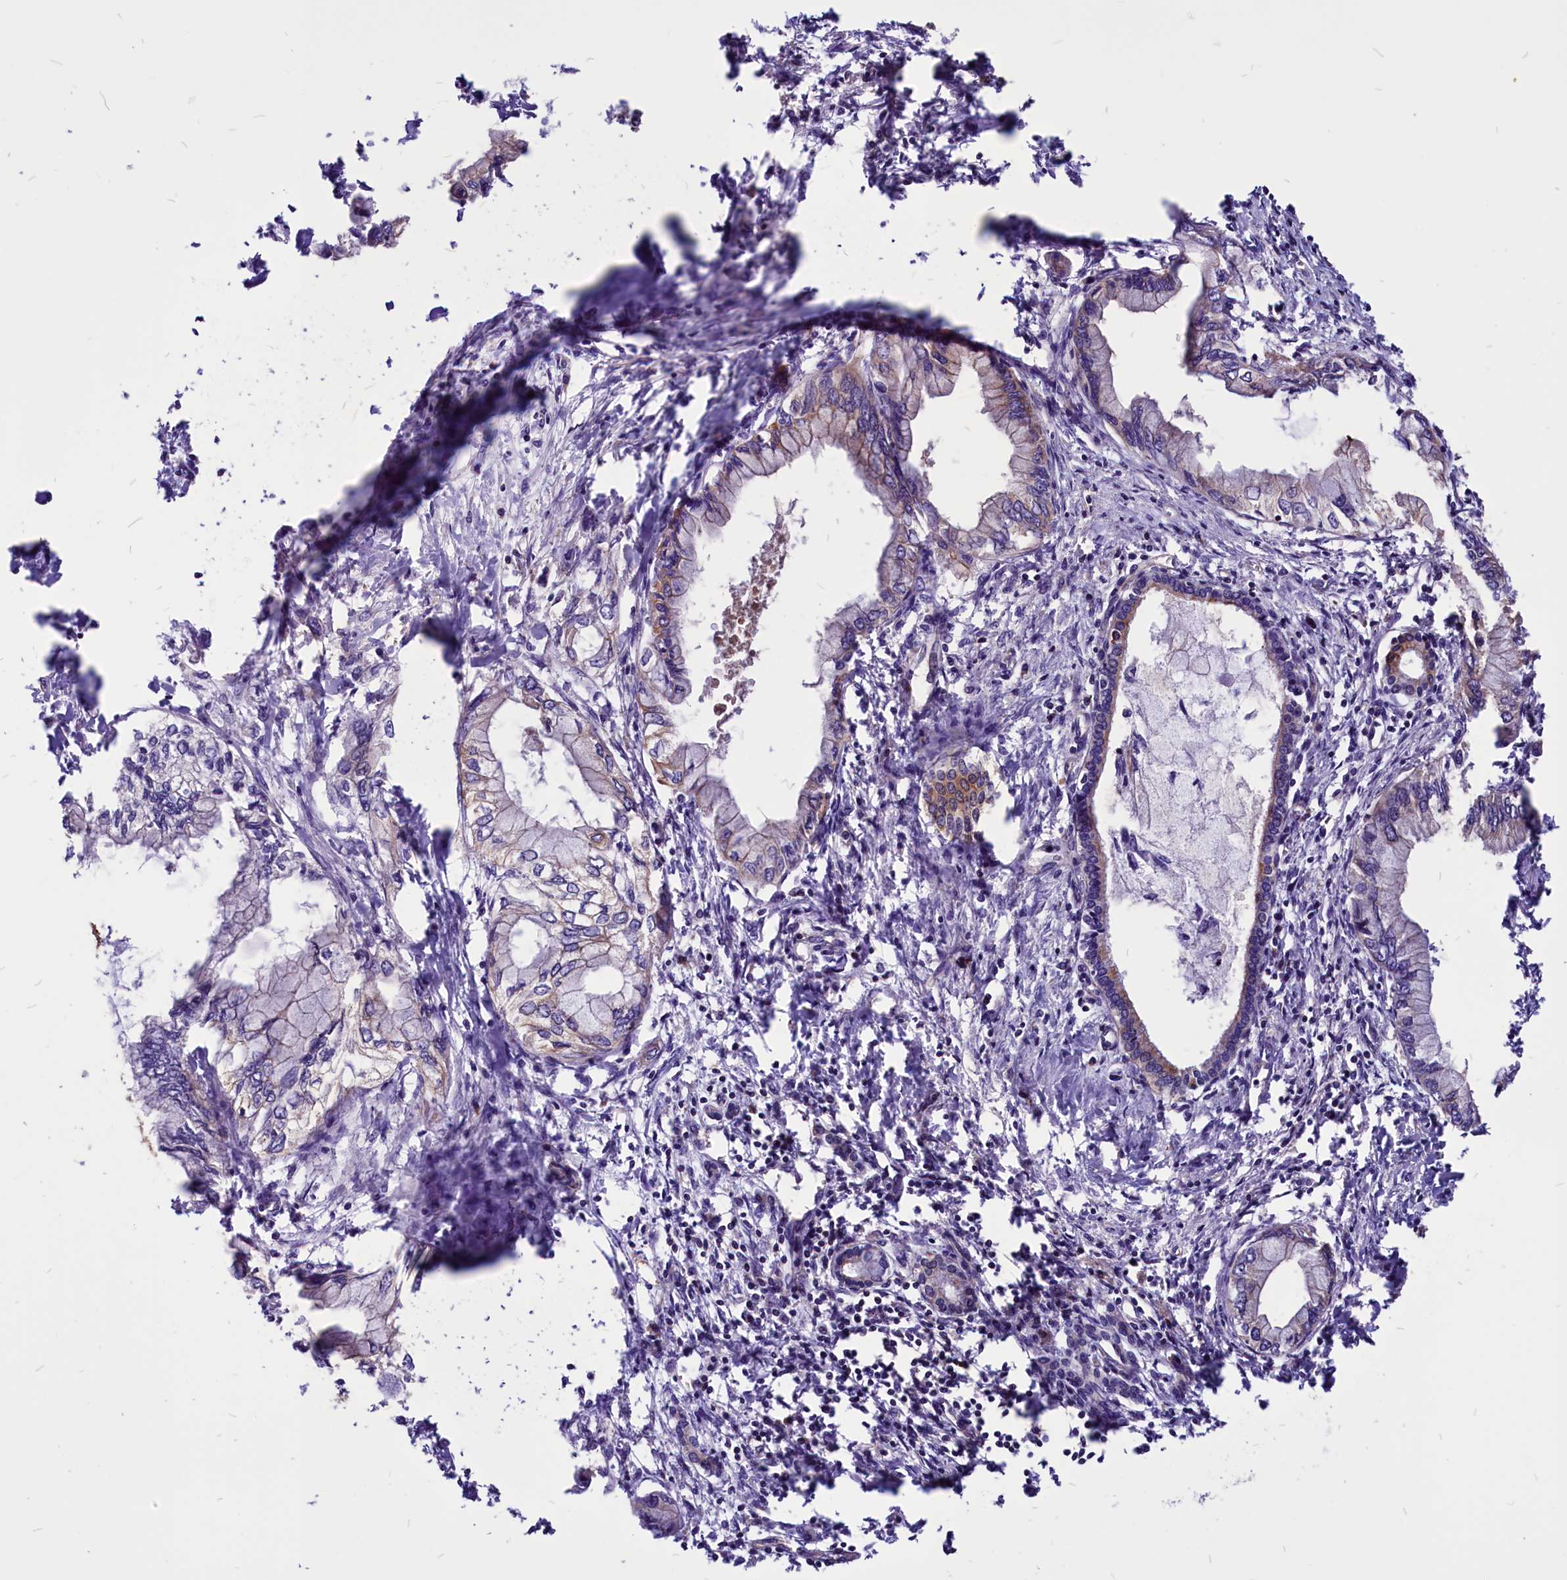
{"staining": {"intensity": "moderate", "quantity": "25%-75%", "location": "cytoplasmic/membranous"}, "tissue": "pancreatic cancer", "cell_type": "Tumor cells", "image_type": "cancer", "snomed": [{"axis": "morphology", "description": "Adenocarcinoma, NOS"}, {"axis": "topography", "description": "Pancreas"}], "caption": "The photomicrograph demonstrates immunohistochemical staining of pancreatic cancer. There is moderate cytoplasmic/membranous positivity is identified in about 25%-75% of tumor cells.", "gene": "EIF3G", "patient": {"sex": "male", "age": 48}}